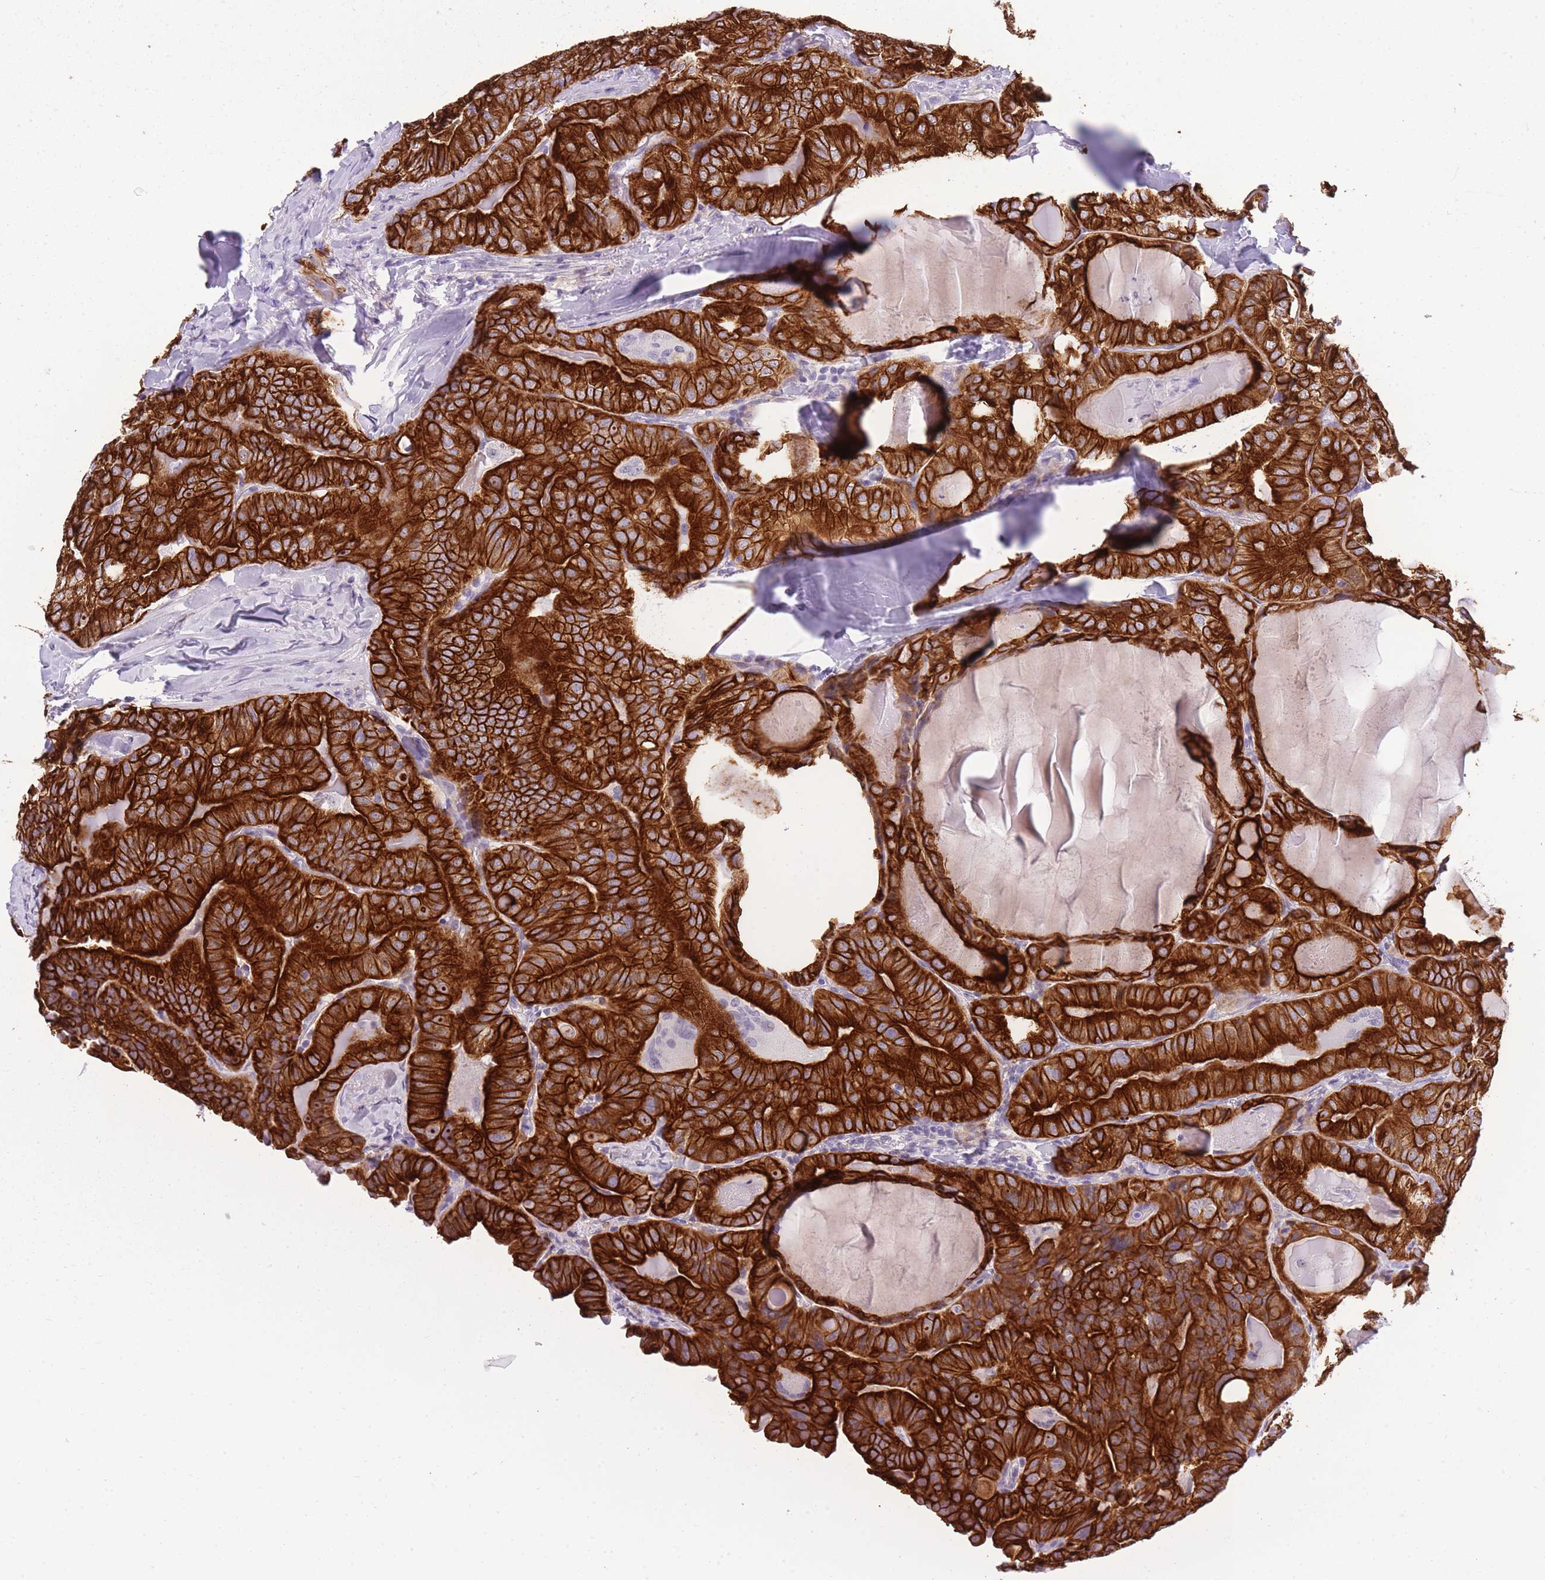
{"staining": {"intensity": "strong", "quantity": ">75%", "location": "cytoplasmic/membranous"}, "tissue": "thyroid cancer", "cell_type": "Tumor cells", "image_type": "cancer", "snomed": [{"axis": "morphology", "description": "Papillary adenocarcinoma, NOS"}, {"axis": "topography", "description": "Thyroid gland"}], "caption": "This is a micrograph of IHC staining of thyroid cancer, which shows strong expression in the cytoplasmic/membranous of tumor cells.", "gene": "RADX", "patient": {"sex": "female", "age": 68}}